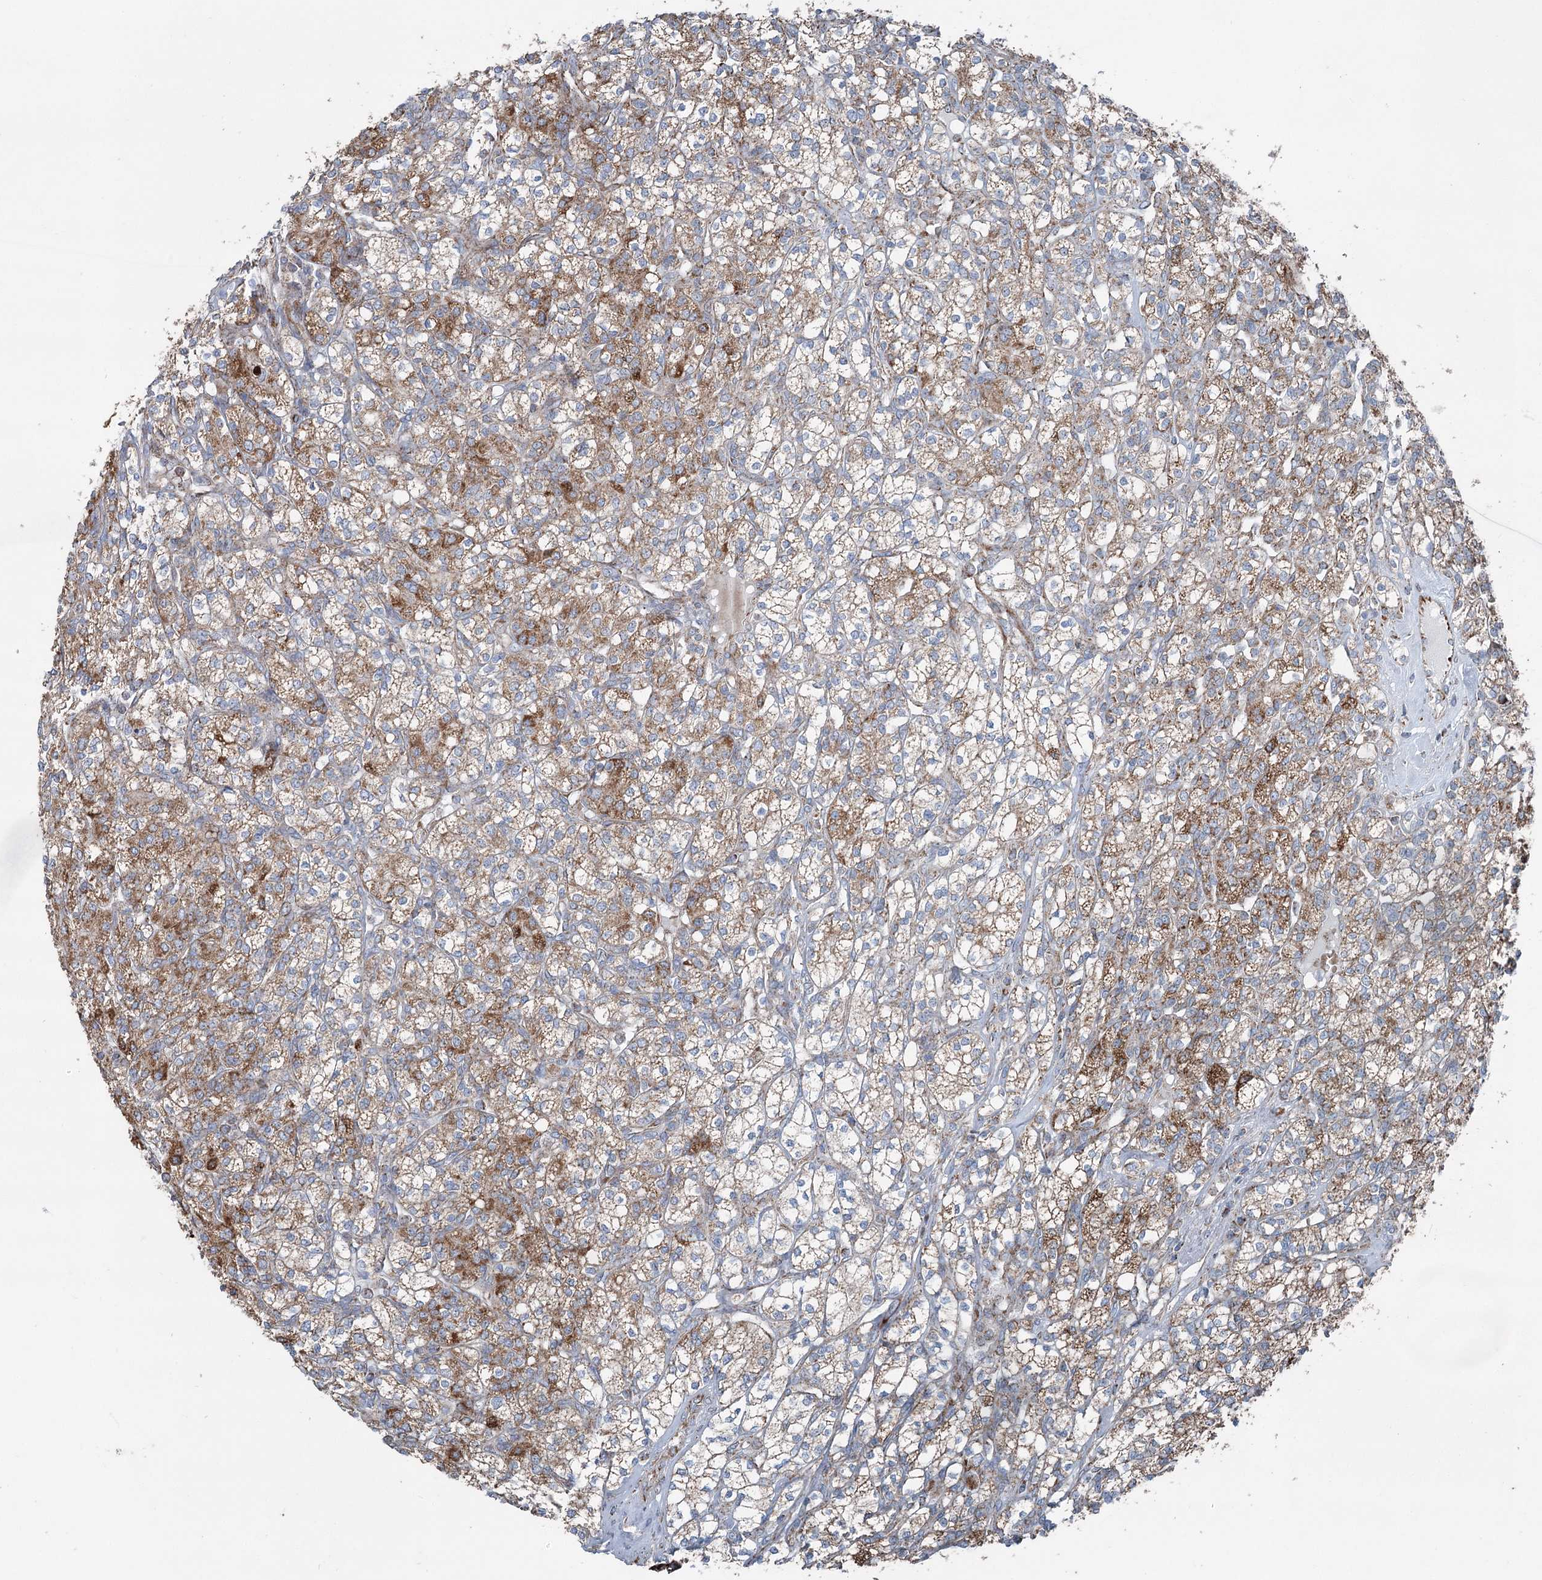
{"staining": {"intensity": "moderate", "quantity": ">75%", "location": "cytoplasmic/membranous"}, "tissue": "renal cancer", "cell_type": "Tumor cells", "image_type": "cancer", "snomed": [{"axis": "morphology", "description": "Adenocarcinoma, NOS"}, {"axis": "topography", "description": "Kidney"}], "caption": "Renal adenocarcinoma stained with a brown dye exhibits moderate cytoplasmic/membranous positive positivity in approximately >75% of tumor cells.", "gene": "UCN3", "patient": {"sex": "male", "age": 77}}